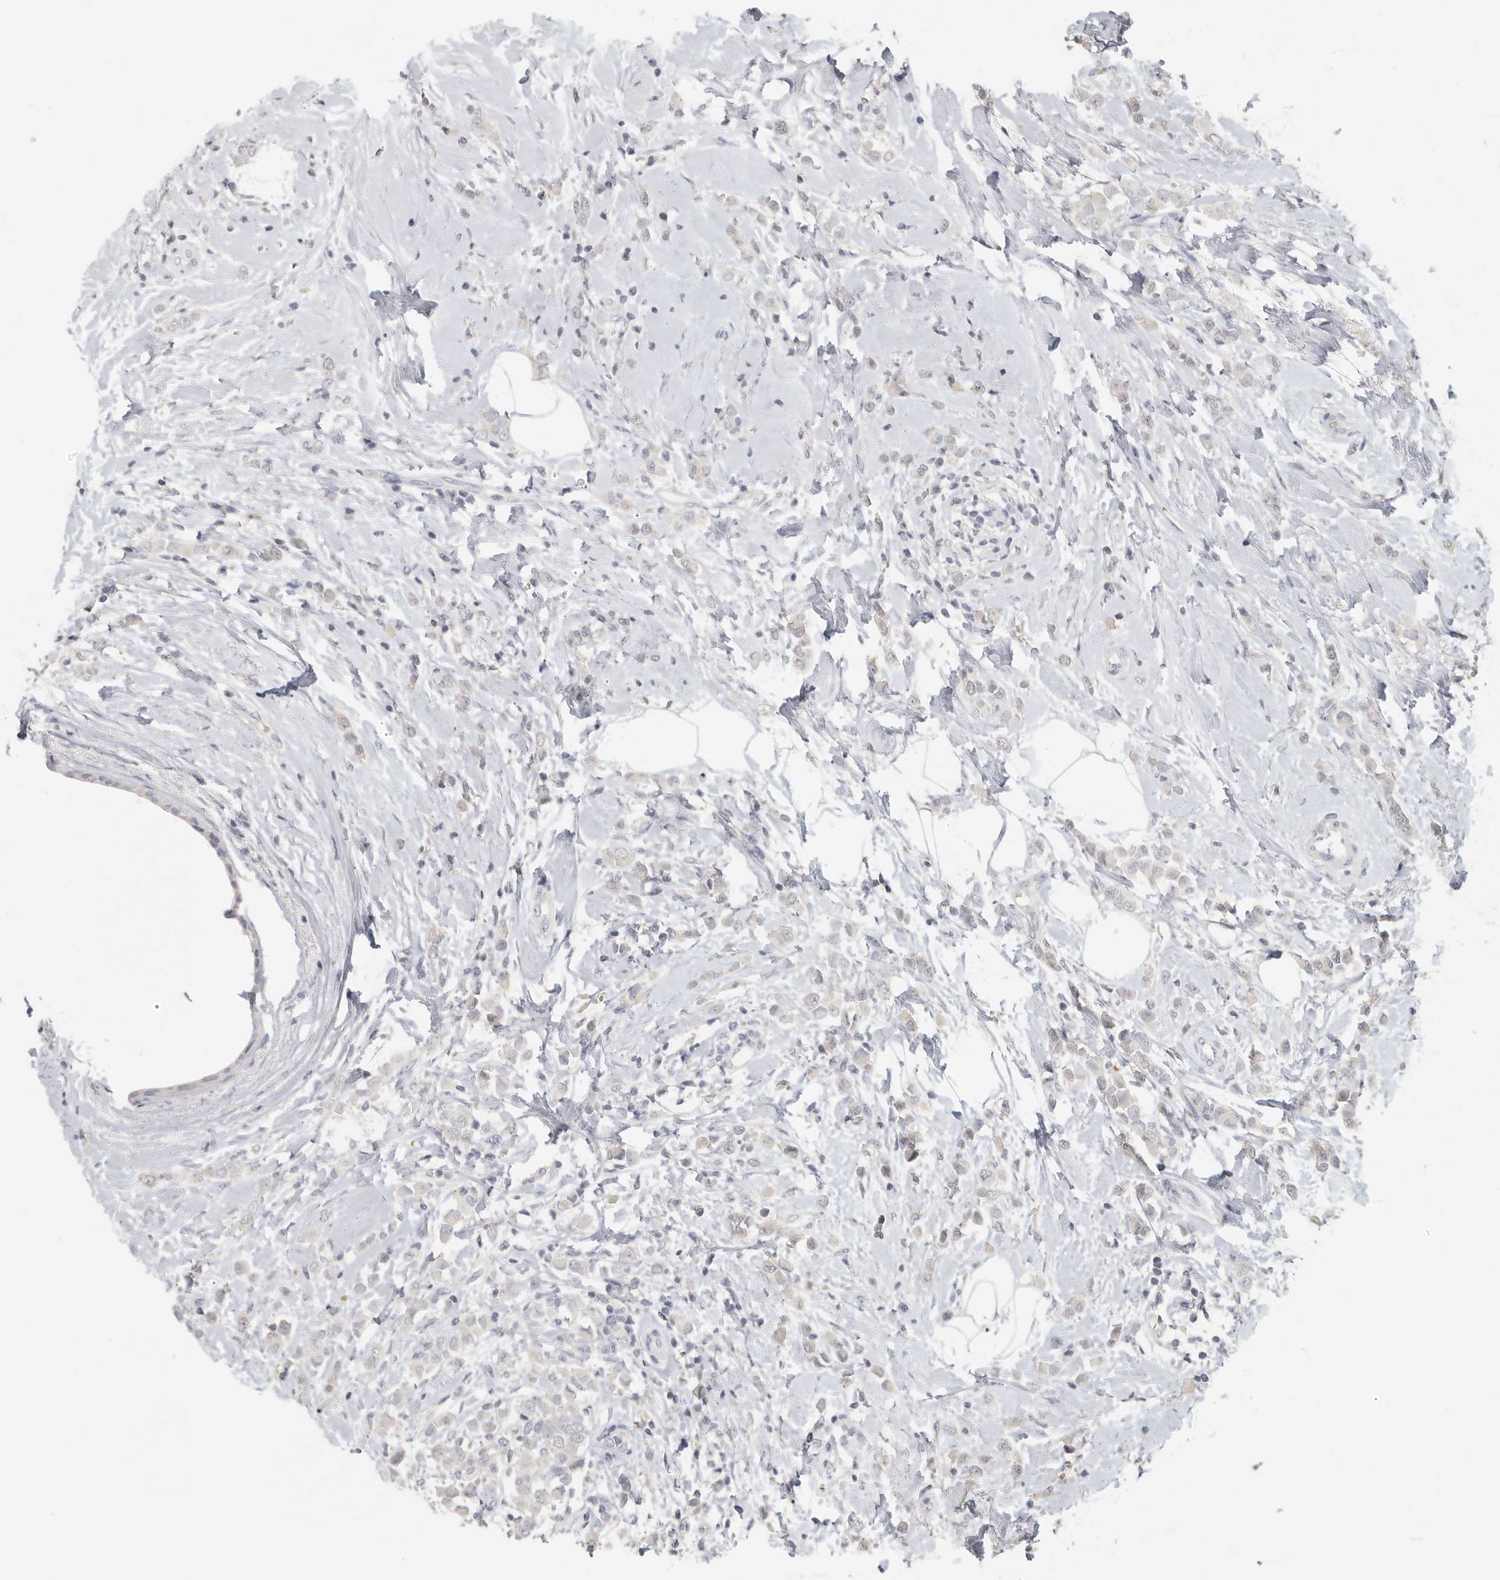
{"staining": {"intensity": "negative", "quantity": "none", "location": "none"}, "tissue": "breast cancer", "cell_type": "Tumor cells", "image_type": "cancer", "snomed": [{"axis": "morphology", "description": "Lobular carcinoma"}, {"axis": "topography", "description": "Breast"}], "caption": "The micrograph exhibits no staining of tumor cells in breast lobular carcinoma.", "gene": "DNAJC11", "patient": {"sex": "female", "age": 47}}